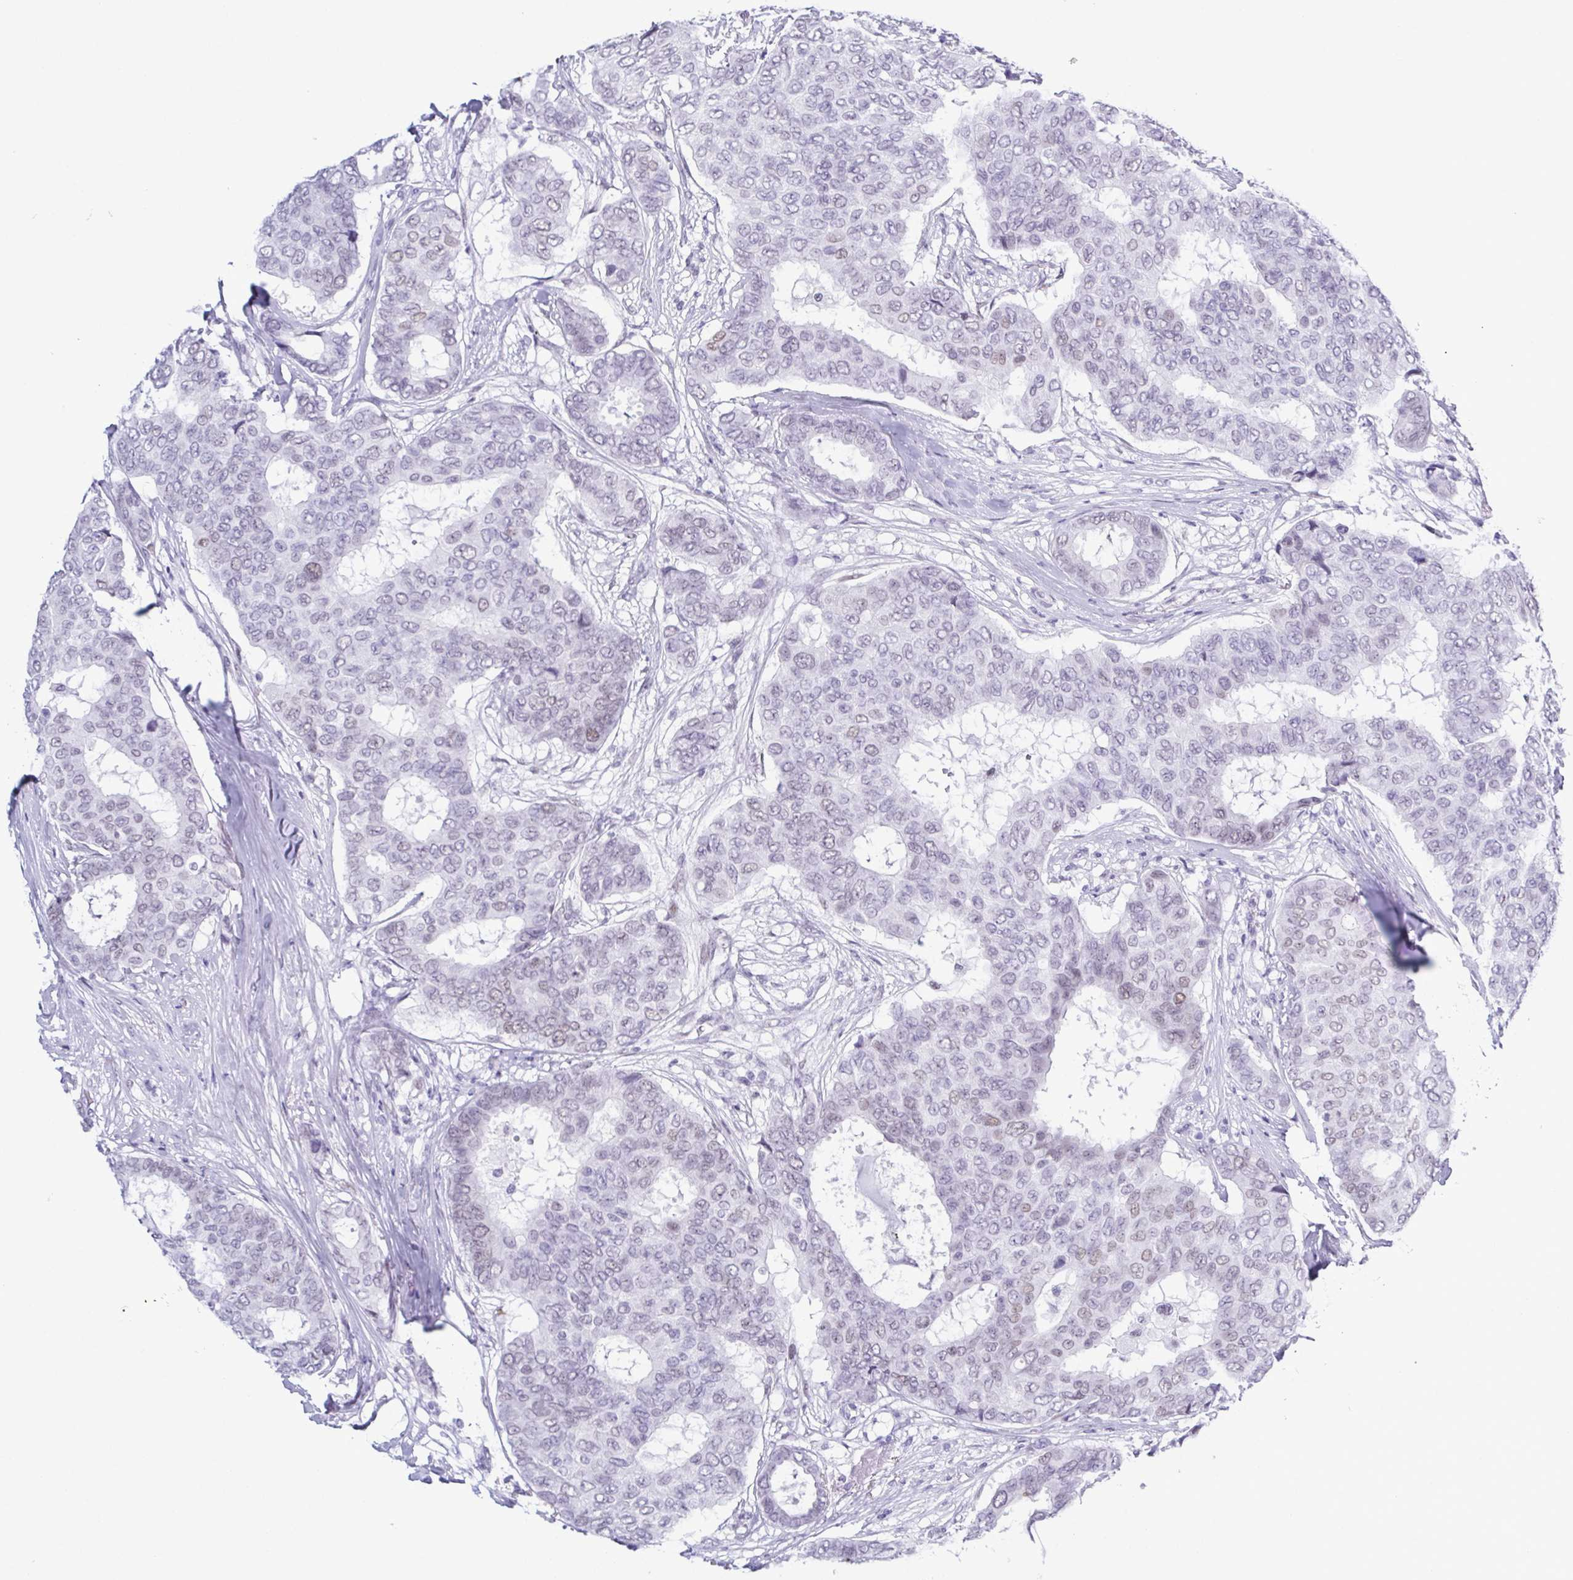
{"staining": {"intensity": "weak", "quantity": "25%-75%", "location": "nuclear"}, "tissue": "breast cancer", "cell_type": "Tumor cells", "image_type": "cancer", "snomed": [{"axis": "morphology", "description": "Duct carcinoma"}, {"axis": "topography", "description": "Breast"}], "caption": "Immunohistochemical staining of breast cancer shows low levels of weak nuclear protein staining in approximately 25%-75% of tumor cells. The protein of interest is shown in brown color, while the nuclei are stained blue.", "gene": "SUGP2", "patient": {"sex": "female", "age": 75}}